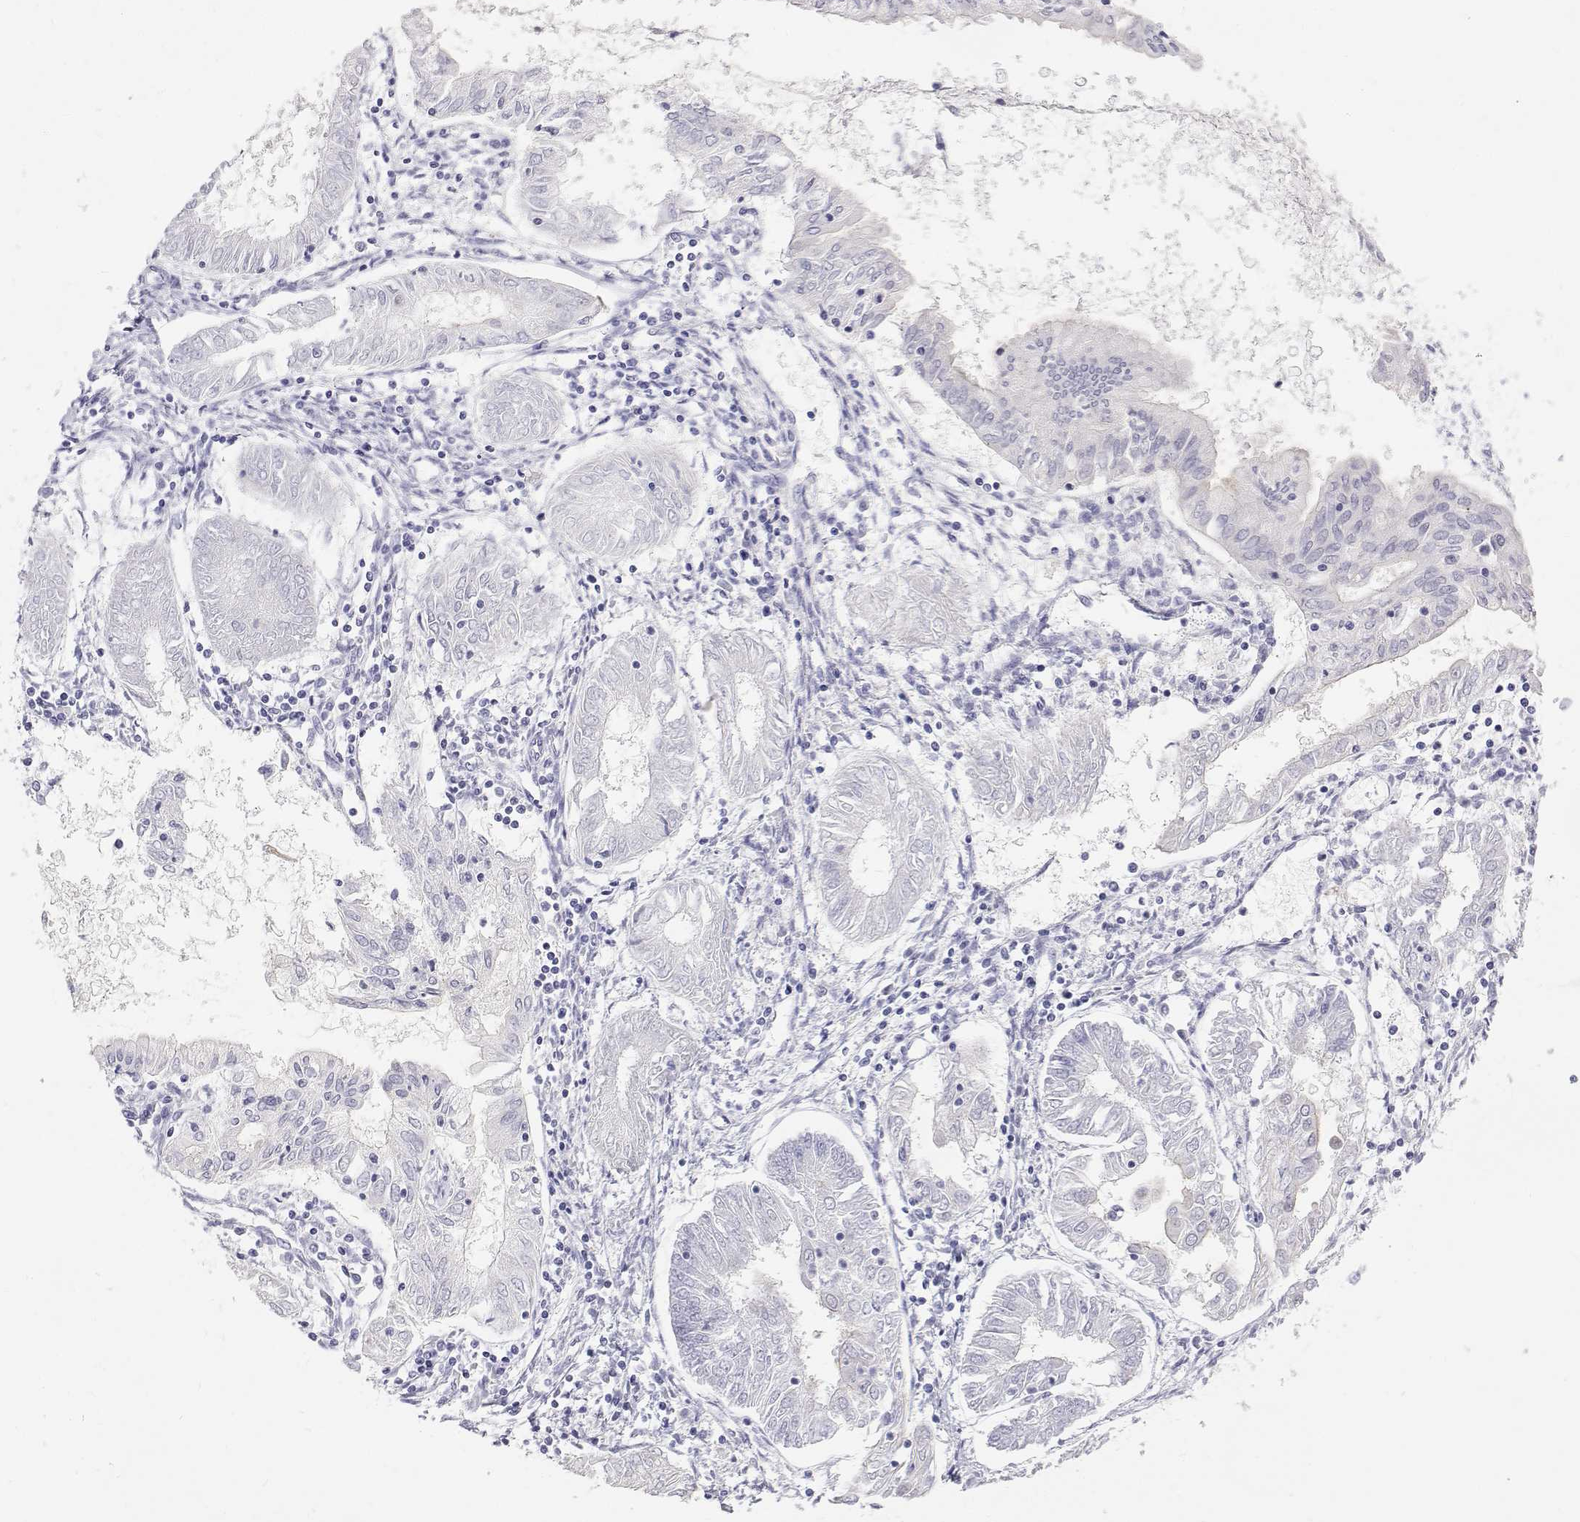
{"staining": {"intensity": "negative", "quantity": "none", "location": "none"}, "tissue": "endometrial cancer", "cell_type": "Tumor cells", "image_type": "cancer", "snomed": [{"axis": "morphology", "description": "Adenocarcinoma, NOS"}, {"axis": "topography", "description": "Endometrium"}], "caption": "Tumor cells show no significant protein expression in endometrial adenocarcinoma. (DAB (3,3'-diaminobenzidine) IHC with hematoxylin counter stain).", "gene": "MISP", "patient": {"sex": "female", "age": 68}}